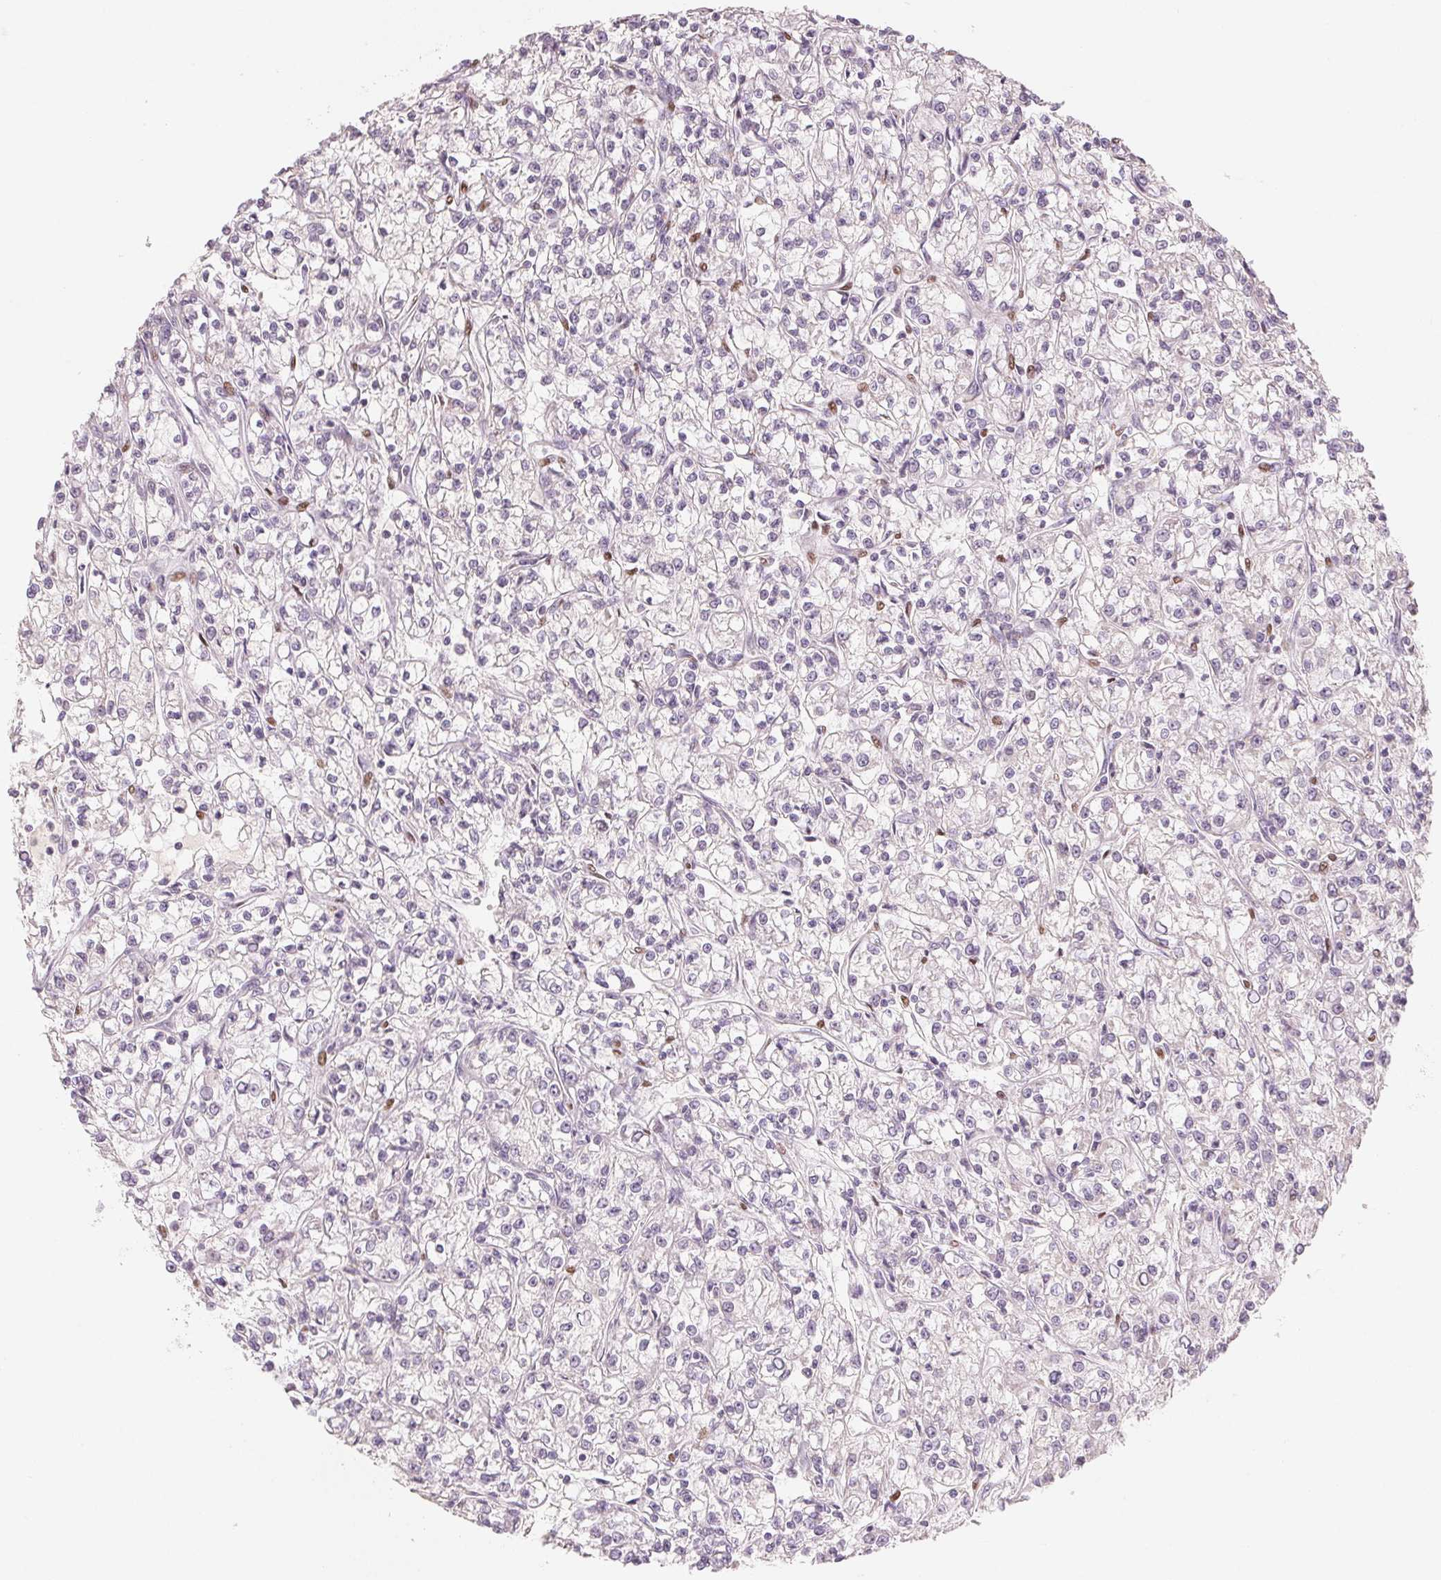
{"staining": {"intensity": "negative", "quantity": "none", "location": "none"}, "tissue": "renal cancer", "cell_type": "Tumor cells", "image_type": "cancer", "snomed": [{"axis": "morphology", "description": "Adenocarcinoma, NOS"}, {"axis": "topography", "description": "Kidney"}], "caption": "A micrograph of human adenocarcinoma (renal) is negative for staining in tumor cells.", "gene": "SMARCD3", "patient": {"sex": "female", "age": 59}}